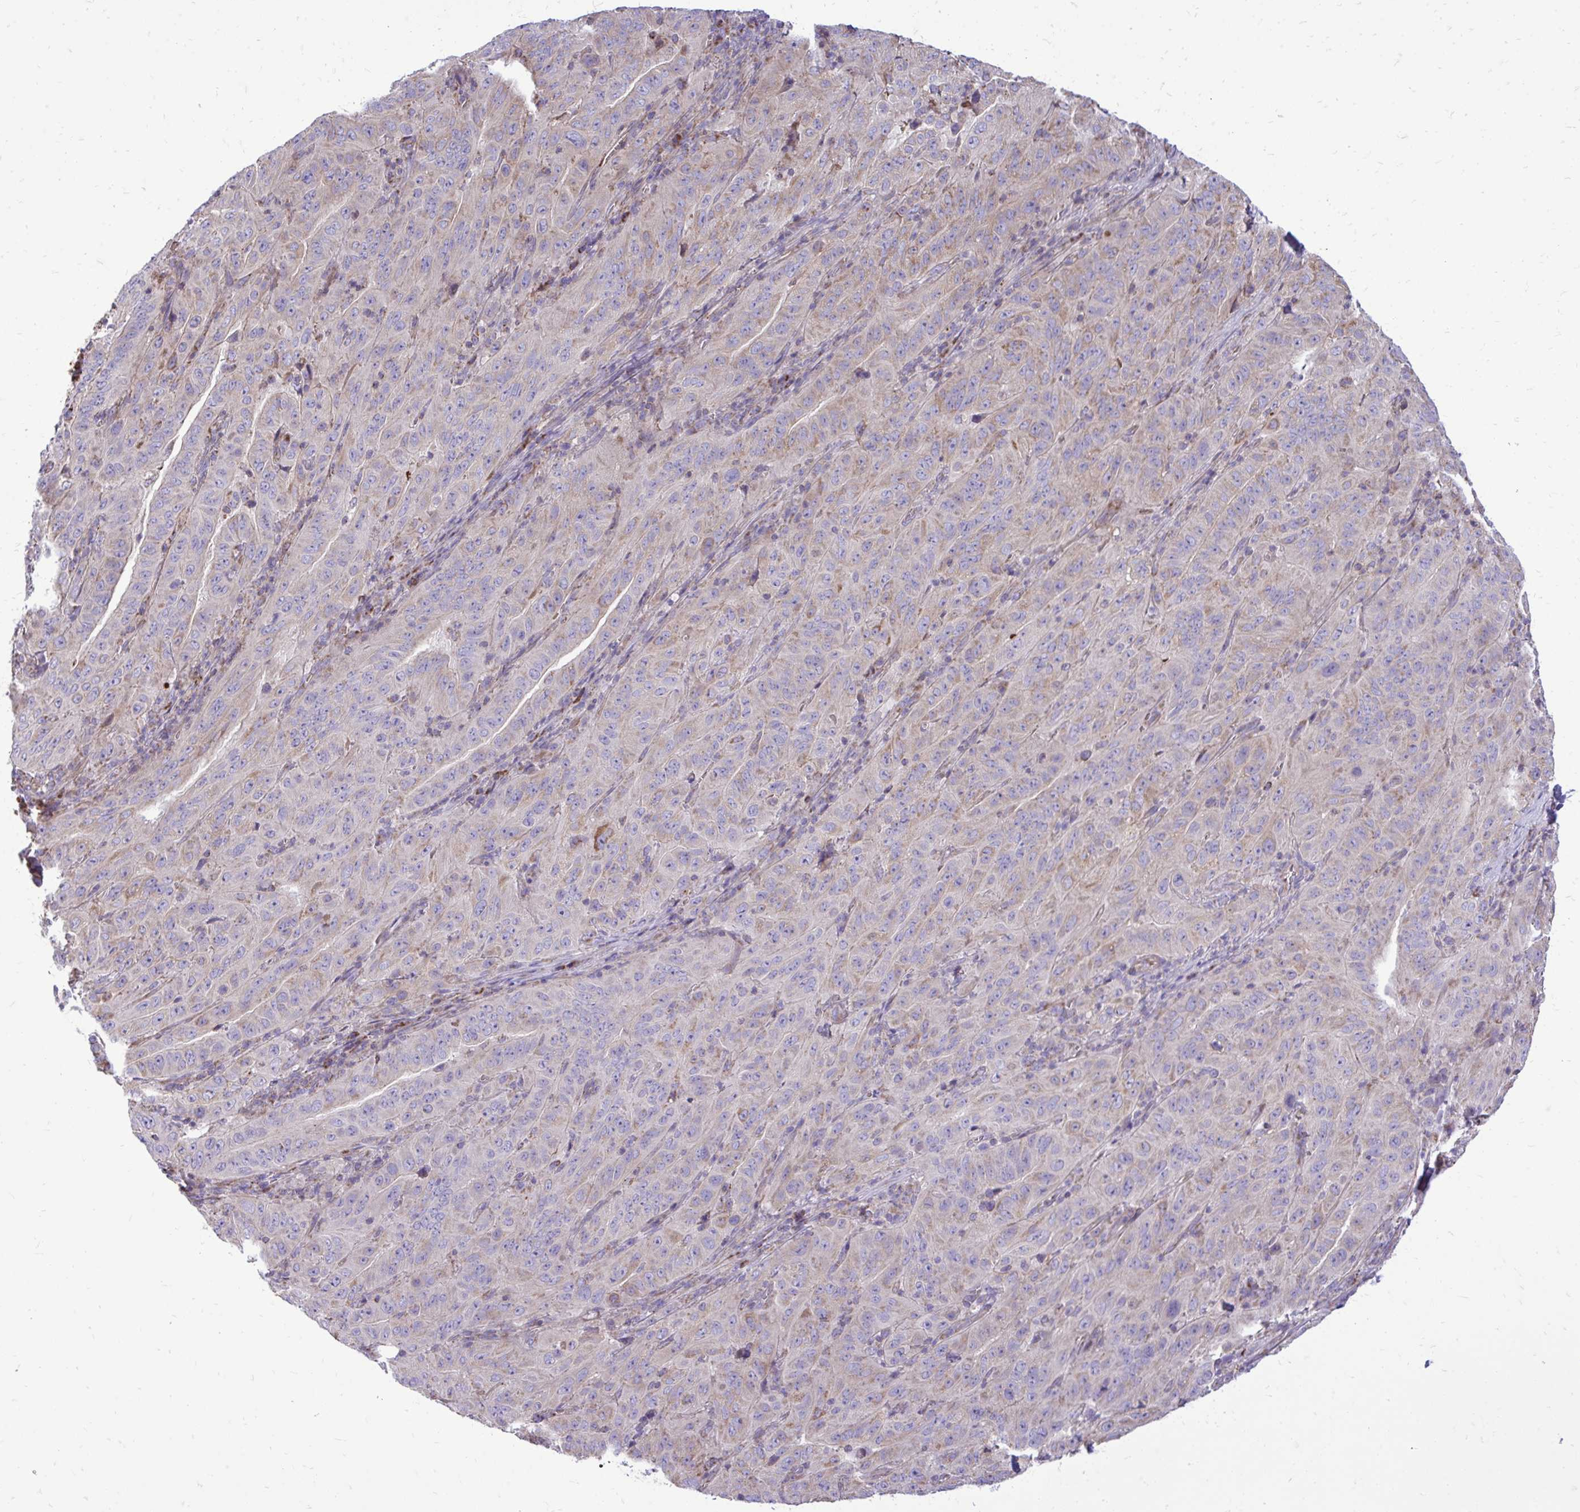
{"staining": {"intensity": "negative", "quantity": "none", "location": "none"}, "tissue": "pancreatic cancer", "cell_type": "Tumor cells", "image_type": "cancer", "snomed": [{"axis": "morphology", "description": "Adenocarcinoma, NOS"}, {"axis": "topography", "description": "Pancreas"}], "caption": "This is an immunohistochemistry micrograph of human pancreatic adenocarcinoma. There is no expression in tumor cells.", "gene": "ATP13A2", "patient": {"sex": "male", "age": 63}}